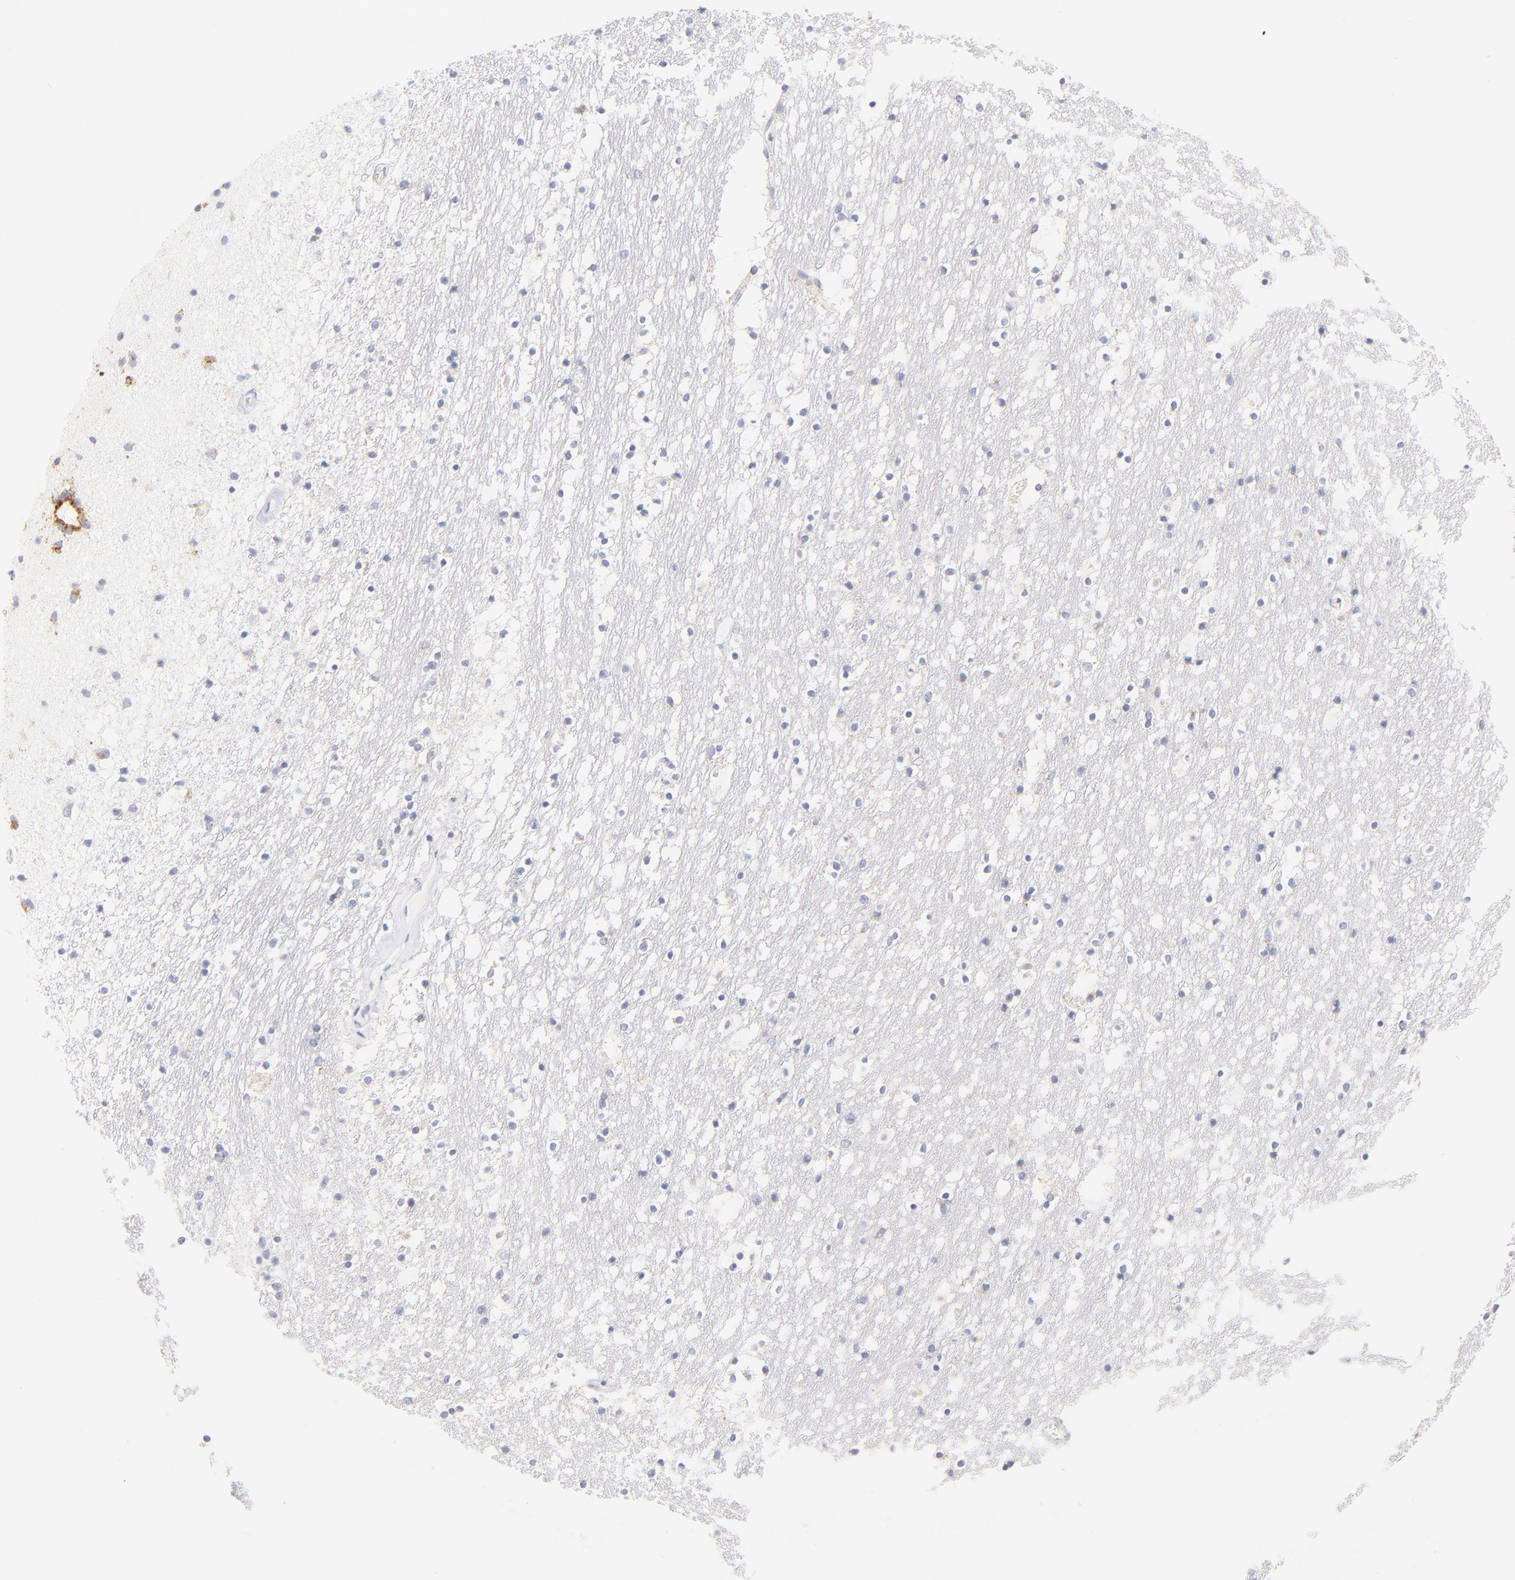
{"staining": {"intensity": "negative", "quantity": "none", "location": "none"}, "tissue": "caudate", "cell_type": "Glial cells", "image_type": "normal", "snomed": [{"axis": "morphology", "description": "Normal tissue, NOS"}, {"axis": "topography", "description": "Lateral ventricle wall"}], "caption": "DAB (3,3'-diaminobenzidine) immunohistochemical staining of normal human caudate shows no significant positivity in glial cells.", "gene": "AIFM1", "patient": {"sex": "male", "age": 45}}